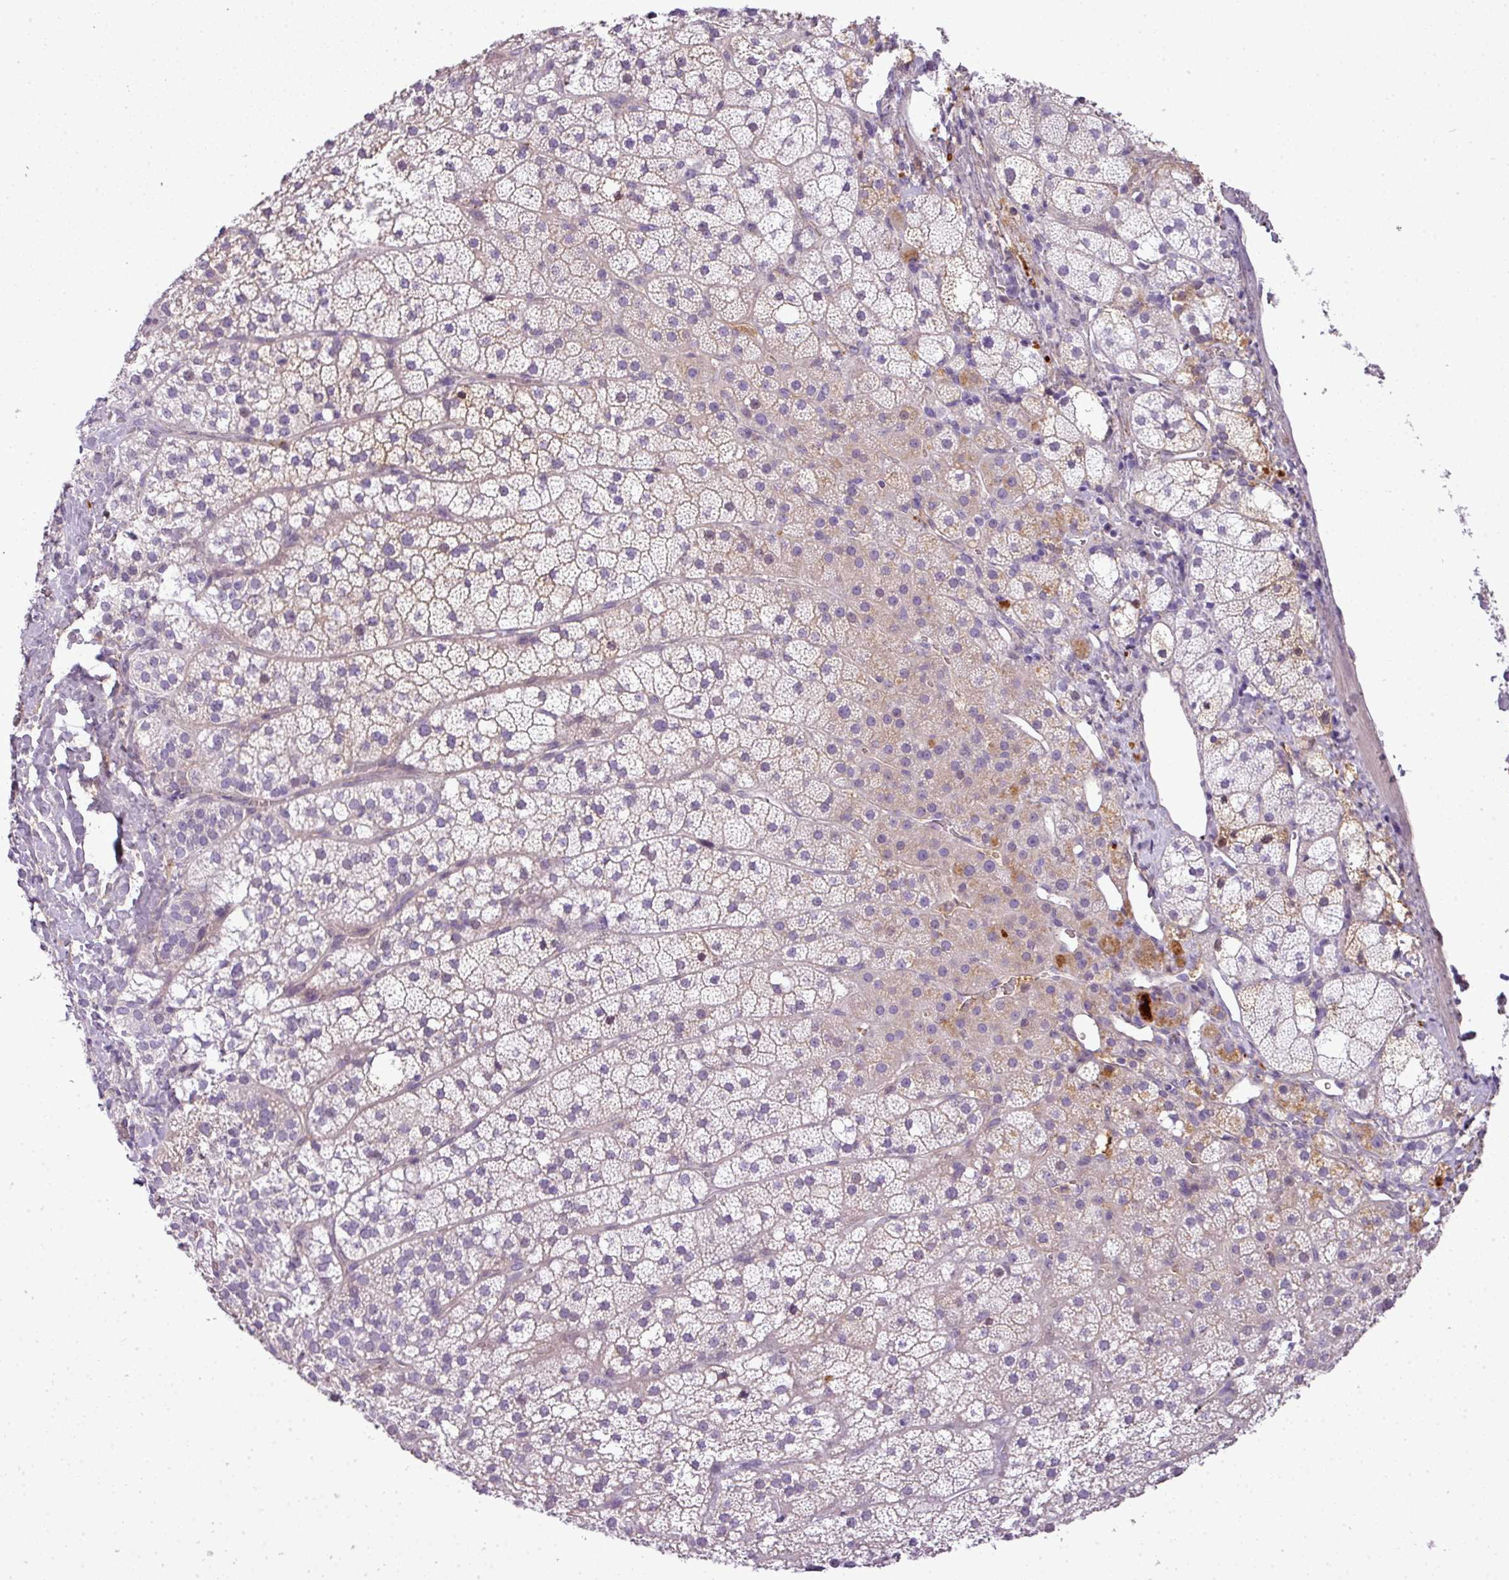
{"staining": {"intensity": "moderate", "quantity": "<25%", "location": "cytoplasmic/membranous"}, "tissue": "adrenal gland", "cell_type": "Glandular cells", "image_type": "normal", "snomed": [{"axis": "morphology", "description": "Normal tissue, NOS"}, {"axis": "topography", "description": "Adrenal gland"}], "caption": "An image of human adrenal gland stained for a protein reveals moderate cytoplasmic/membranous brown staining in glandular cells. (brown staining indicates protein expression, while blue staining denotes nuclei).", "gene": "C4A", "patient": {"sex": "male", "age": 53}}